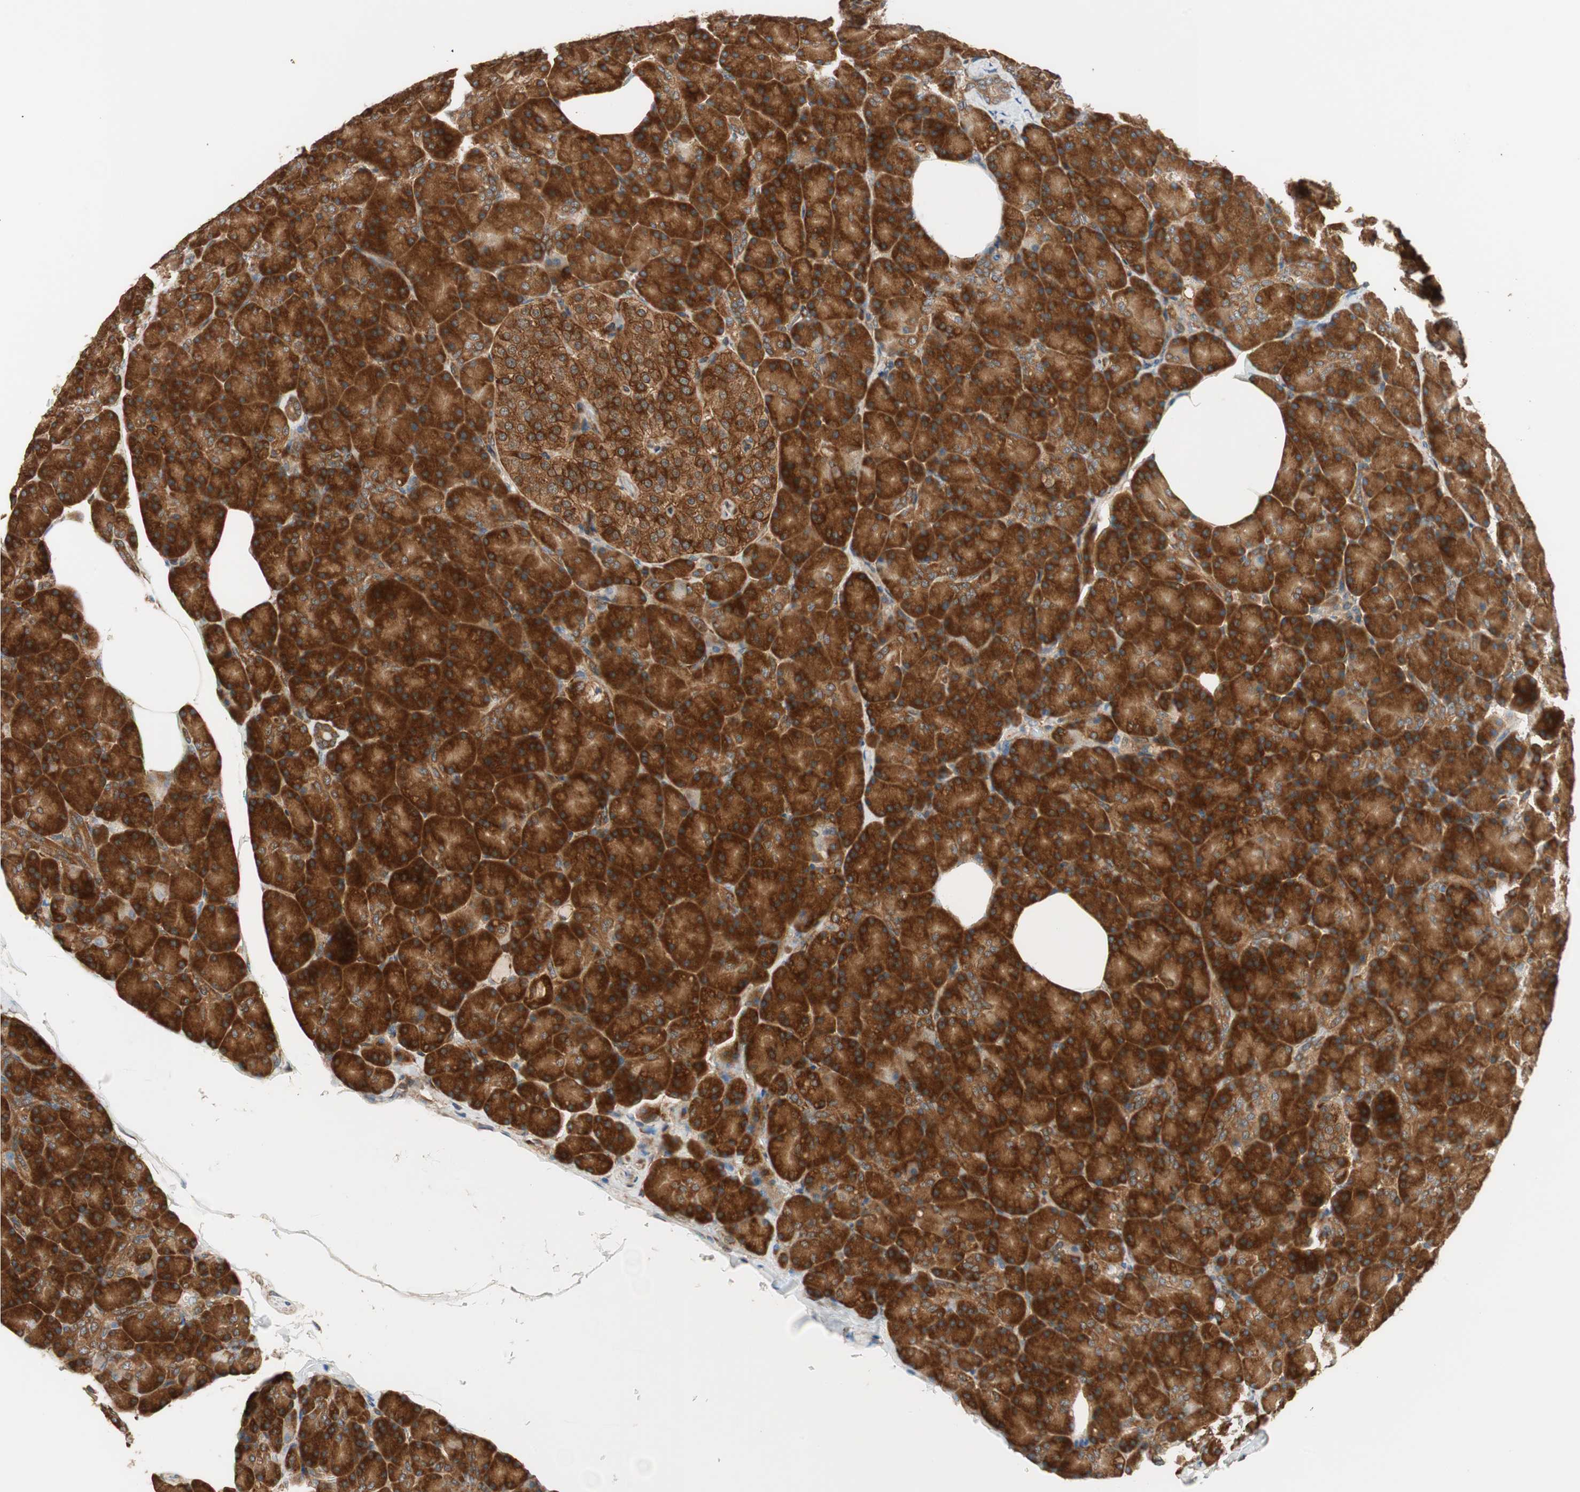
{"staining": {"intensity": "strong", "quantity": ">75%", "location": "cytoplasmic/membranous"}, "tissue": "pancreas", "cell_type": "Exocrine glandular cells", "image_type": "normal", "snomed": [{"axis": "morphology", "description": "Normal tissue, NOS"}, {"axis": "topography", "description": "Pancreas"}], "caption": "A brown stain highlights strong cytoplasmic/membranous positivity of a protein in exocrine glandular cells of normal pancreas. (Brightfield microscopy of DAB IHC at high magnification).", "gene": "WASL", "patient": {"sex": "female", "age": 43}}